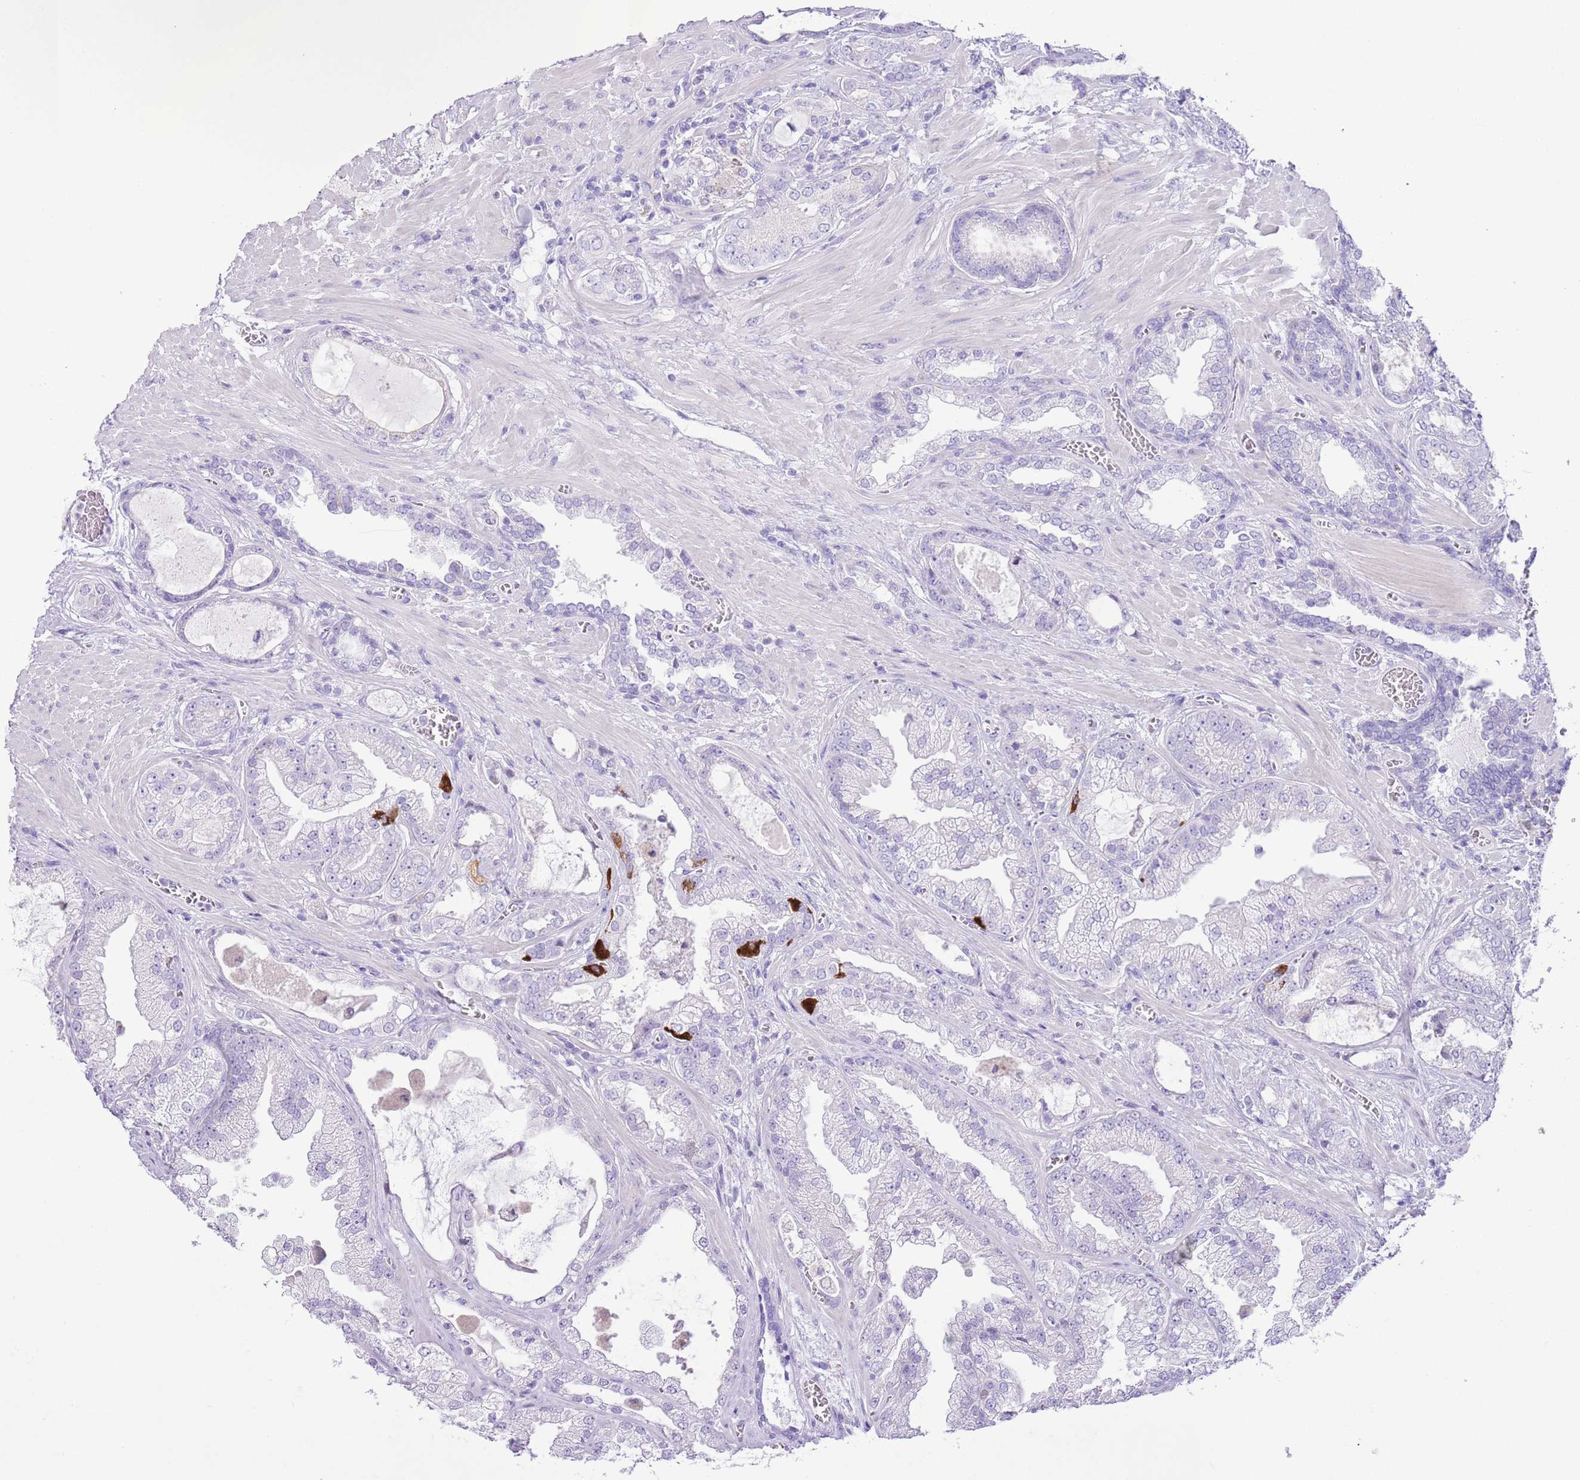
{"staining": {"intensity": "negative", "quantity": "none", "location": "none"}, "tissue": "prostate cancer", "cell_type": "Tumor cells", "image_type": "cancer", "snomed": [{"axis": "morphology", "description": "Adenocarcinoma, Low grade"}, {"axis": "topography", "description": "Prostate"}], "caption": "Tumor cells are negative for brown protein staining in prostate cancer.", "gene": "ZNF697", "patient": {"sex": "male", "age": 57}}